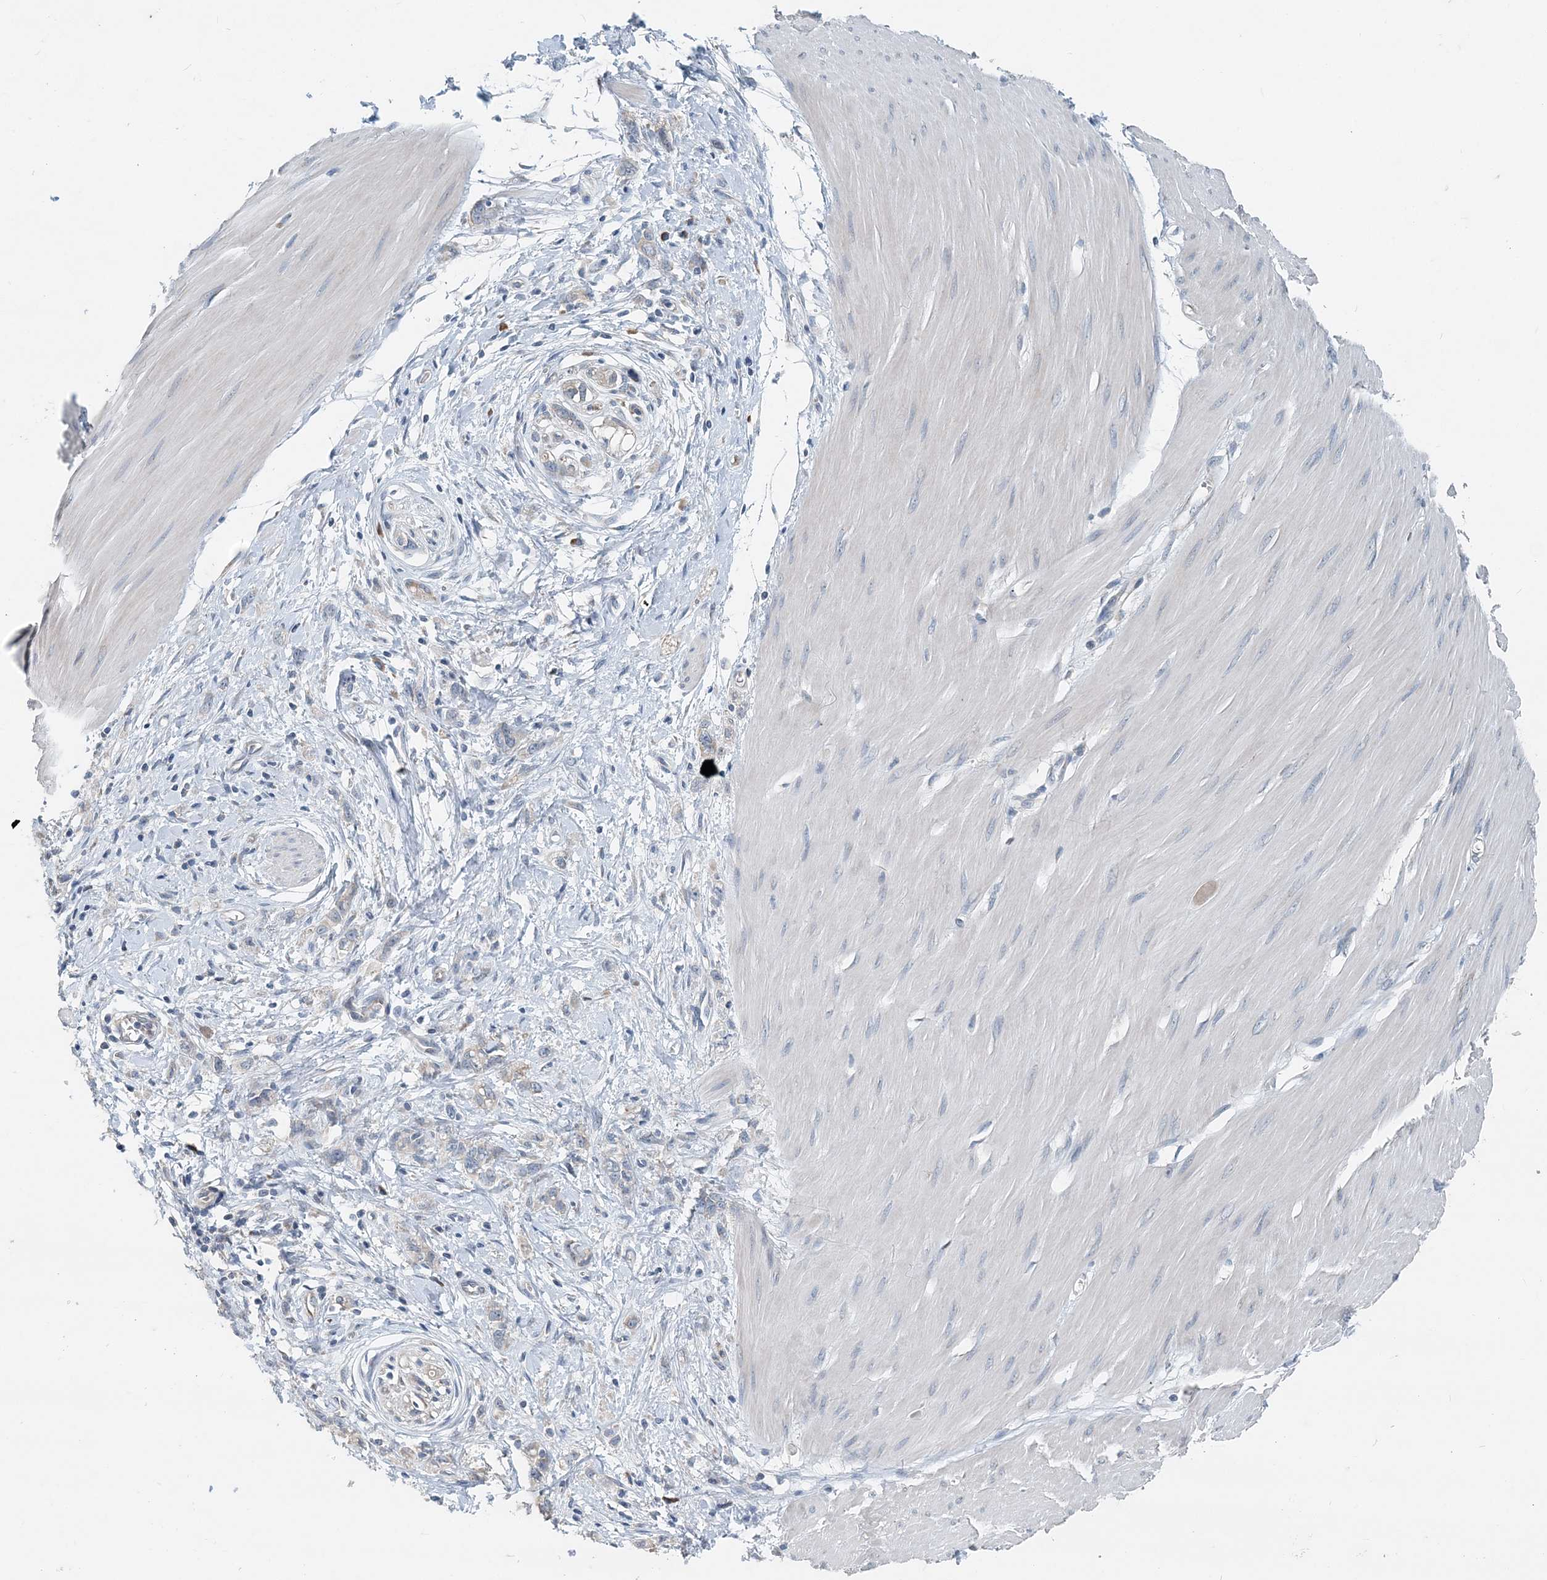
{"staining": {"intensity": "negative", "quantity": "none", "location": "none"}, "tissue": "stomach cancer", "cell_type": "Tumor cells", "image_type": "cancer", "snomed": [{"axis": "morphology", "description": "Adenocarcinoma, NOS"}, {"axis": "topography", "description": "Stomach"}], "caption": "This is a image of immunohistochemistry staining of stomach cancer, which shows no staining in tumor cells.", "gene": "EEF1A2", "patient": {"sex": "female", "age": 76}}